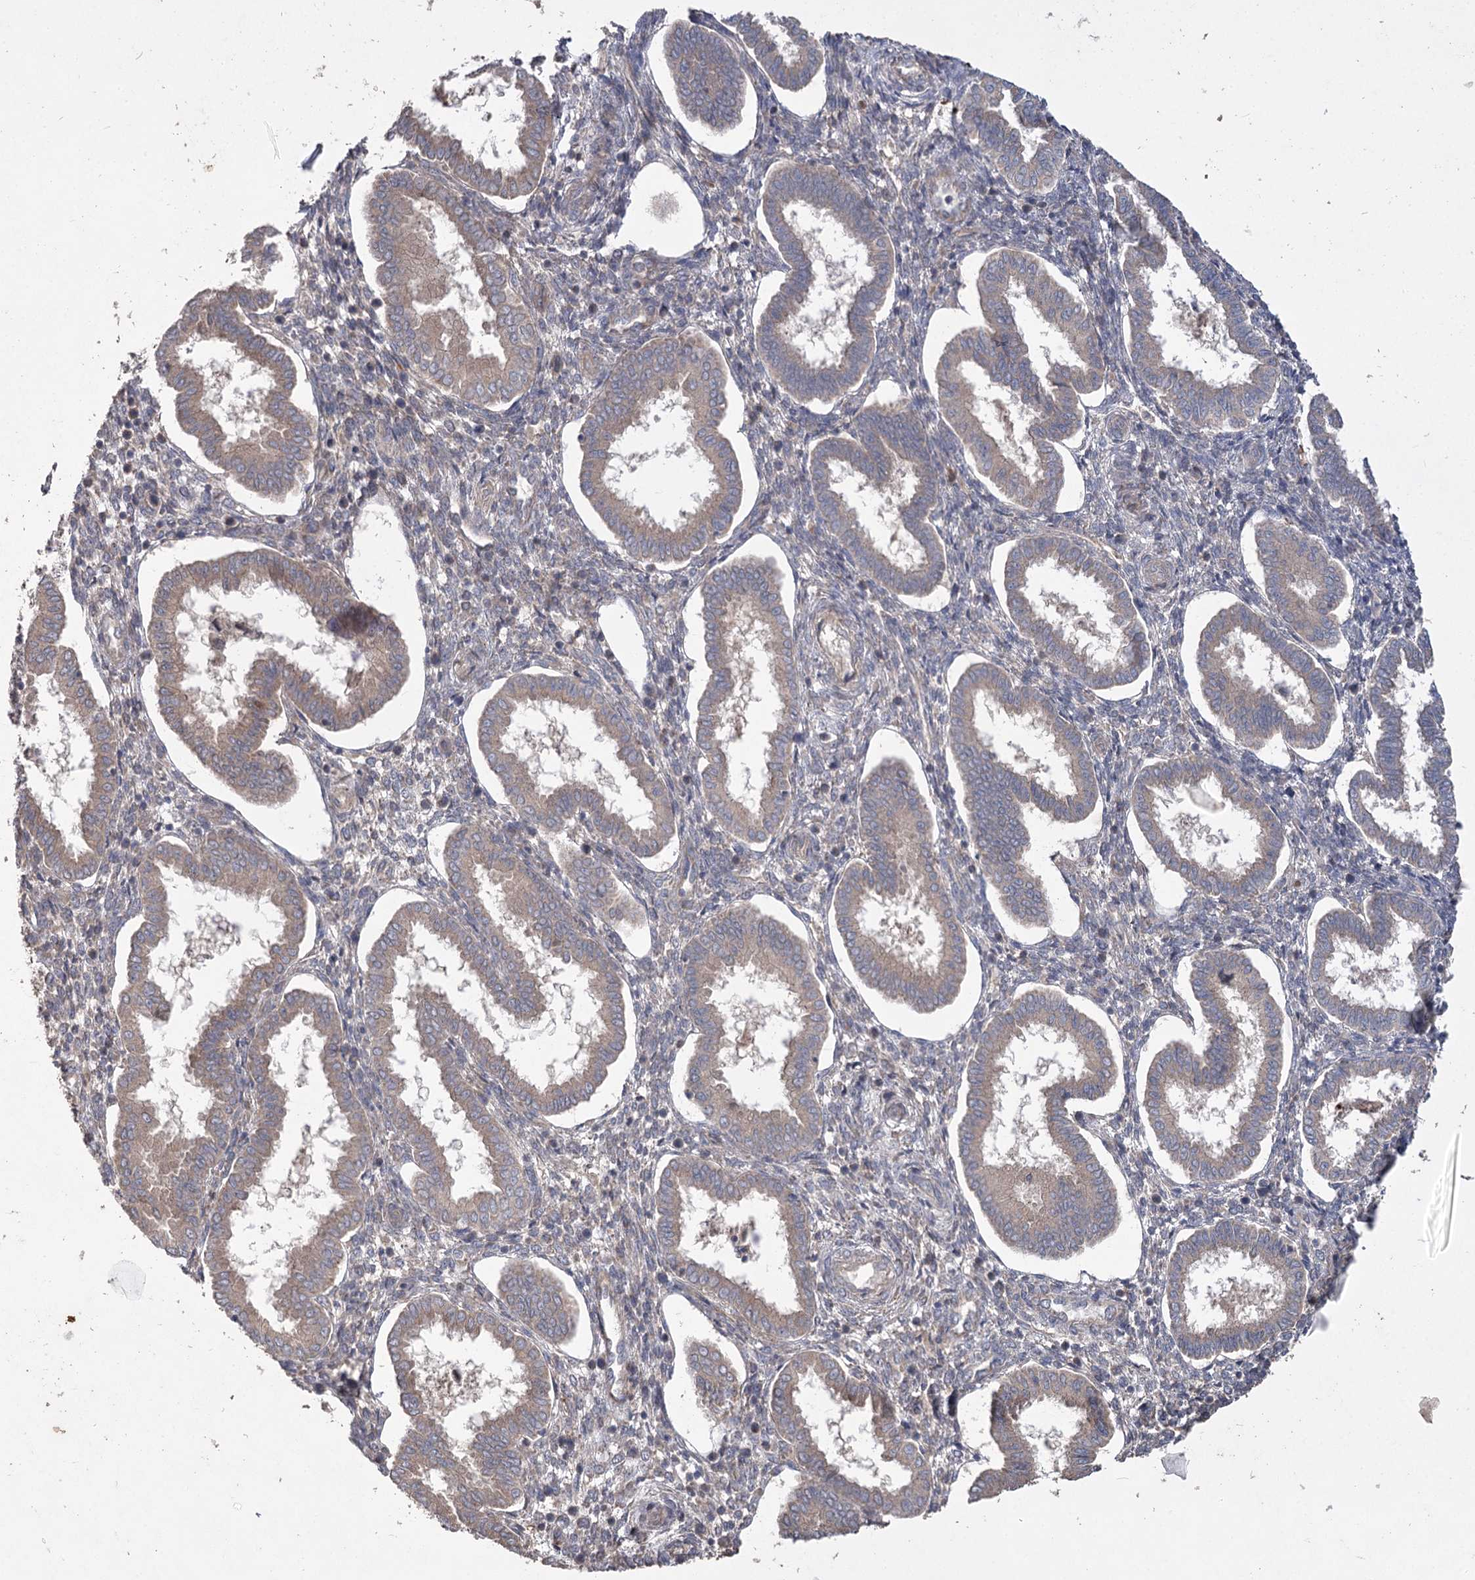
{"staining": {"intensity": "weak", "quantity": "<25%", "location": "cytoplasmic/membranous"}, "tissue": "endometrium", "cell_type": "Cells in endometrial stroma", "image_type": "normal", "snomed": [{"axis": "morphology", "description": "Normal tissue, NOS"}, {"axis": "topography", "description": "Endometrium"}], "caption": "An immunohistochemistry (IHC) image of benign endometrium is shown. There is no staining in cells in endometrial stroma of endometrium.", "gene": "RIN2", "patient": {"sex": "female", "age": 24}}